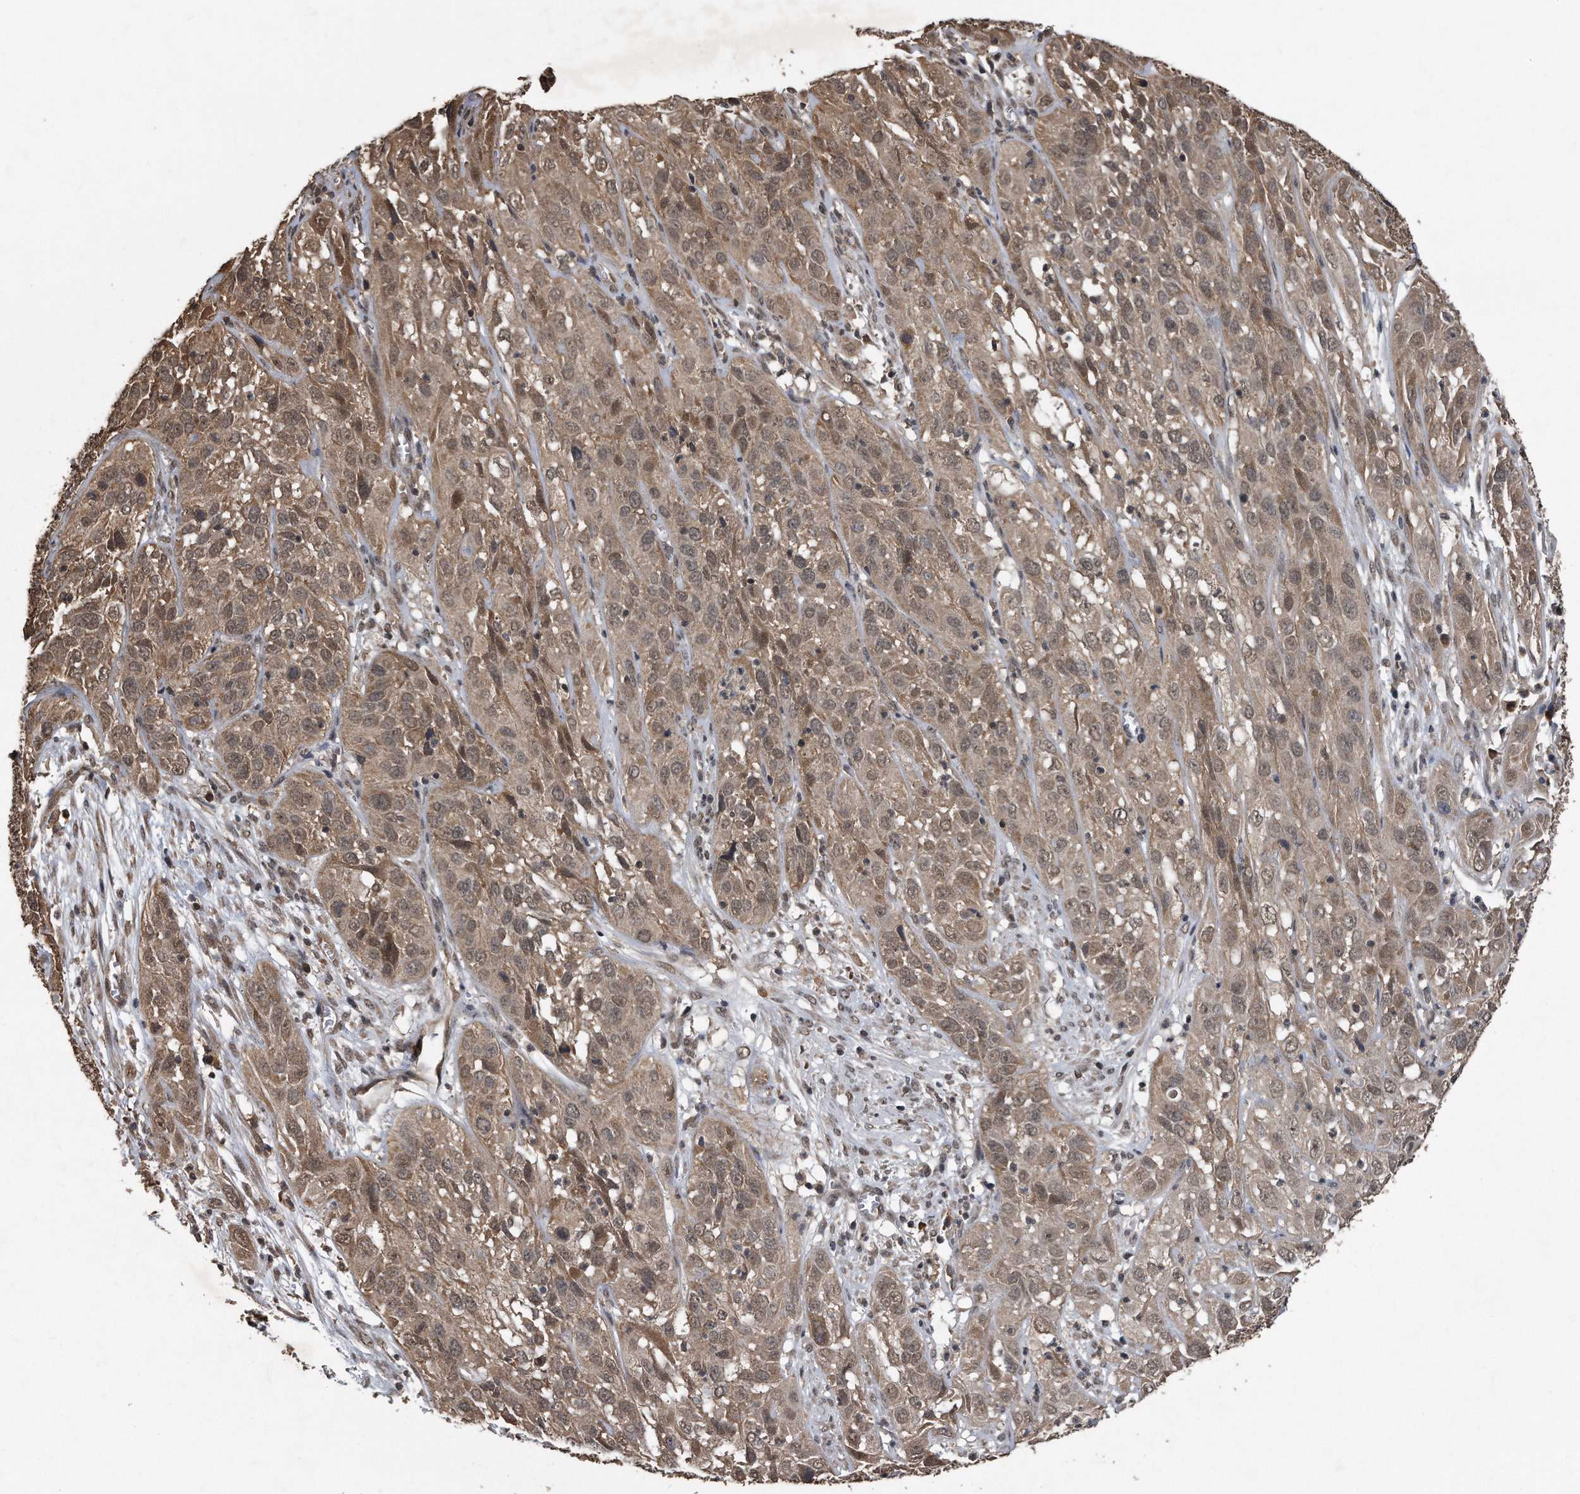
{"staining": {"intensity": "weak", "quantity": ">75%", "location": "cytoplasmic/membranous,nuclear"}, "tissue": "cervical cancer", "cell_type": "Tumor cells", "image_type": "cancer", "snomed": [{"axis": "morphology", "description": "Squamous cell carcinoma, NOS"}, {"axis": "topography", "description": "Cervix"}], "caption": "Brown immunohistochemical staining in cervical cancer (squamous cell carcinoma) exhibits weak cytoplasmic/membranous and nuclear positivity in about >75% of tumor cells.", "gene": "CRYZL1", "patient": {"sex": "female", "age": 32}}